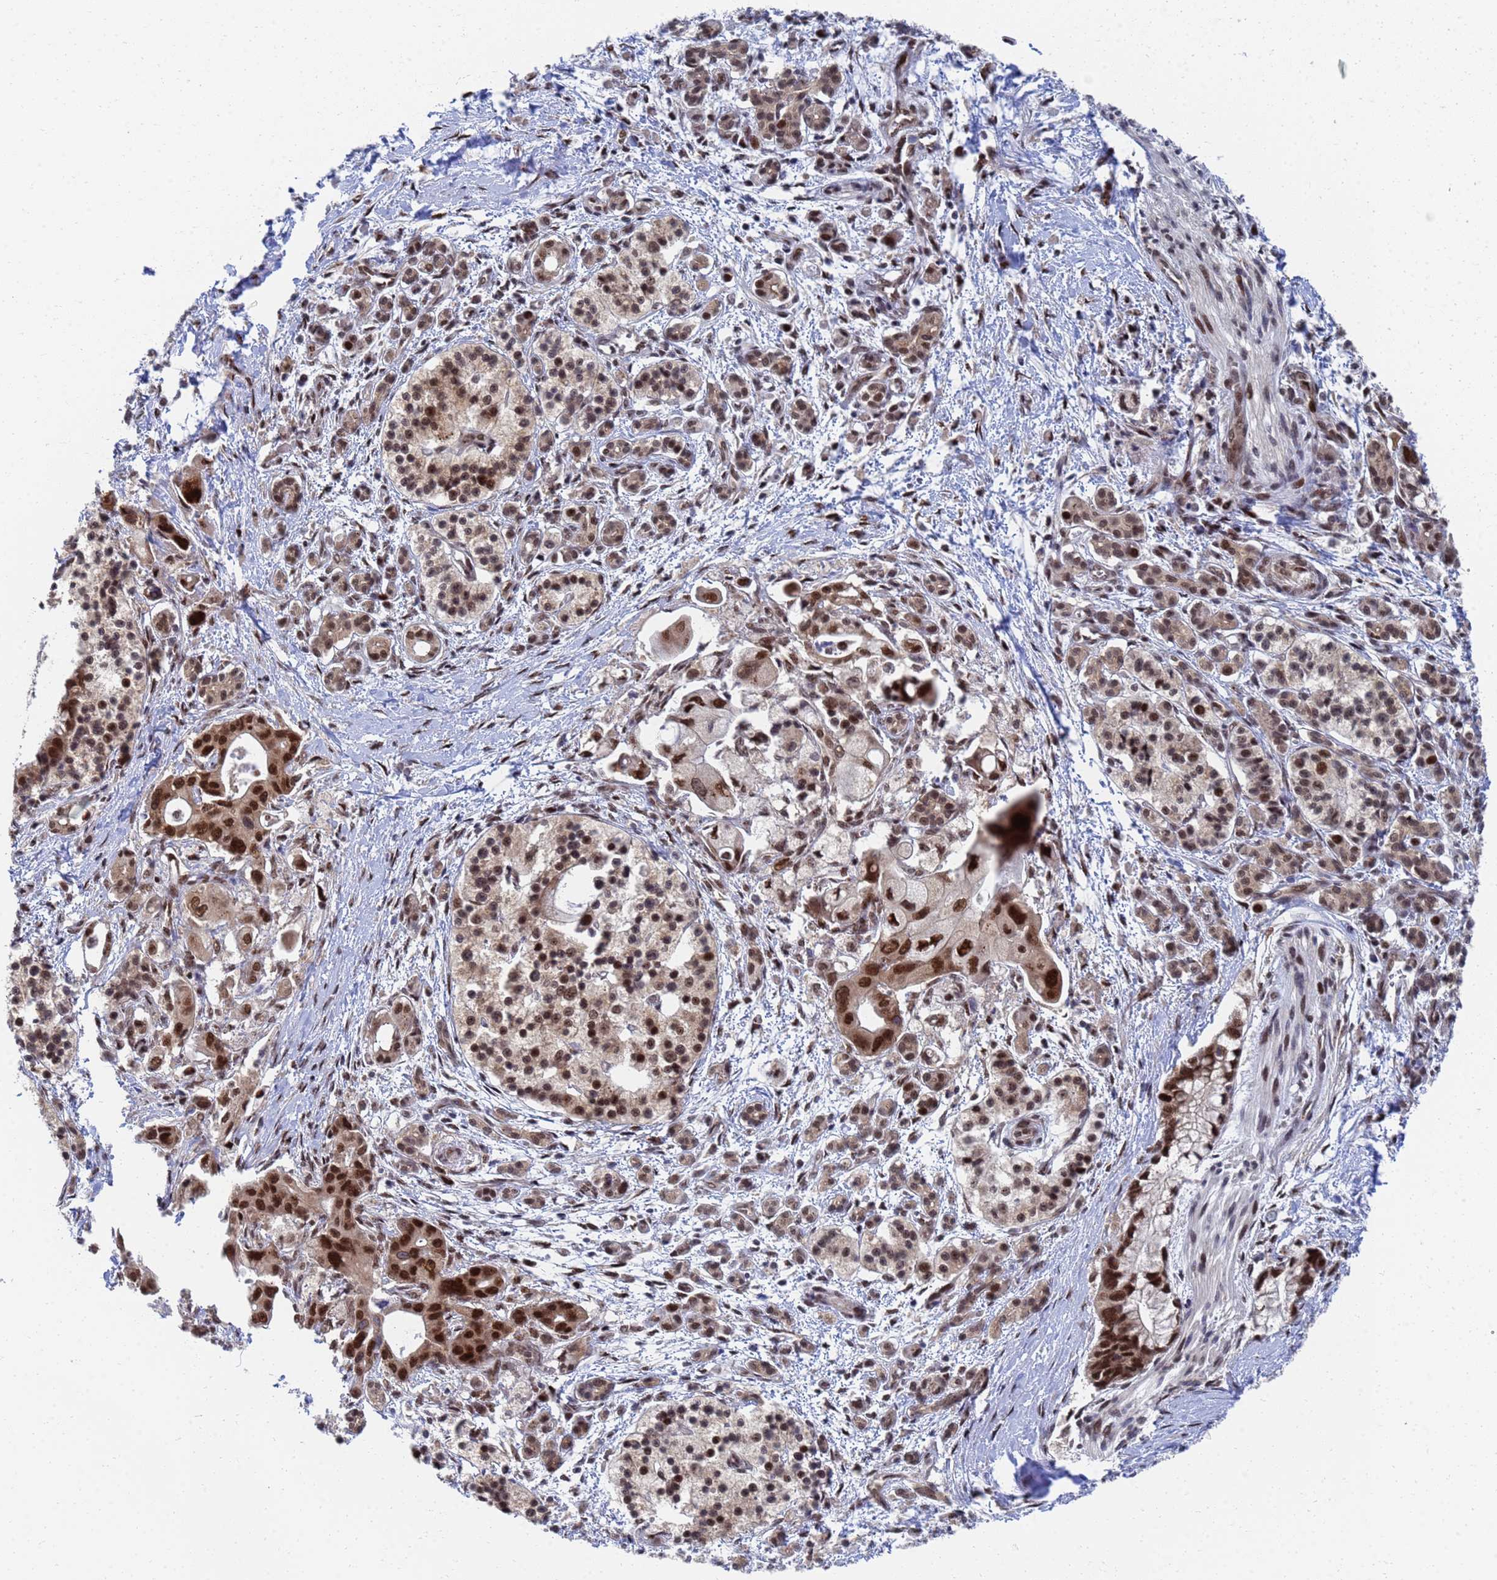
{"staining": {"intensity": "strong", "quantity": ">75%", "location": "nuclear"}, "tissue": "pancreatic cancer", "cell_type": "Tumor cells", "image_type": "cancer", "snomed": [{"axis": "morphology", "description": "Adenocarcinoma, NOS"}, {"axis": "topography", "description": "Pancreas"}], "caption": "Pancreatic adenocarcinoma stained for a protein (brown) exhibits strong nuclear positive positivity in approximately >75% of tumor cells.", "gene": "AP5Z1", "patient": {"sex": "male", "age": 68}}